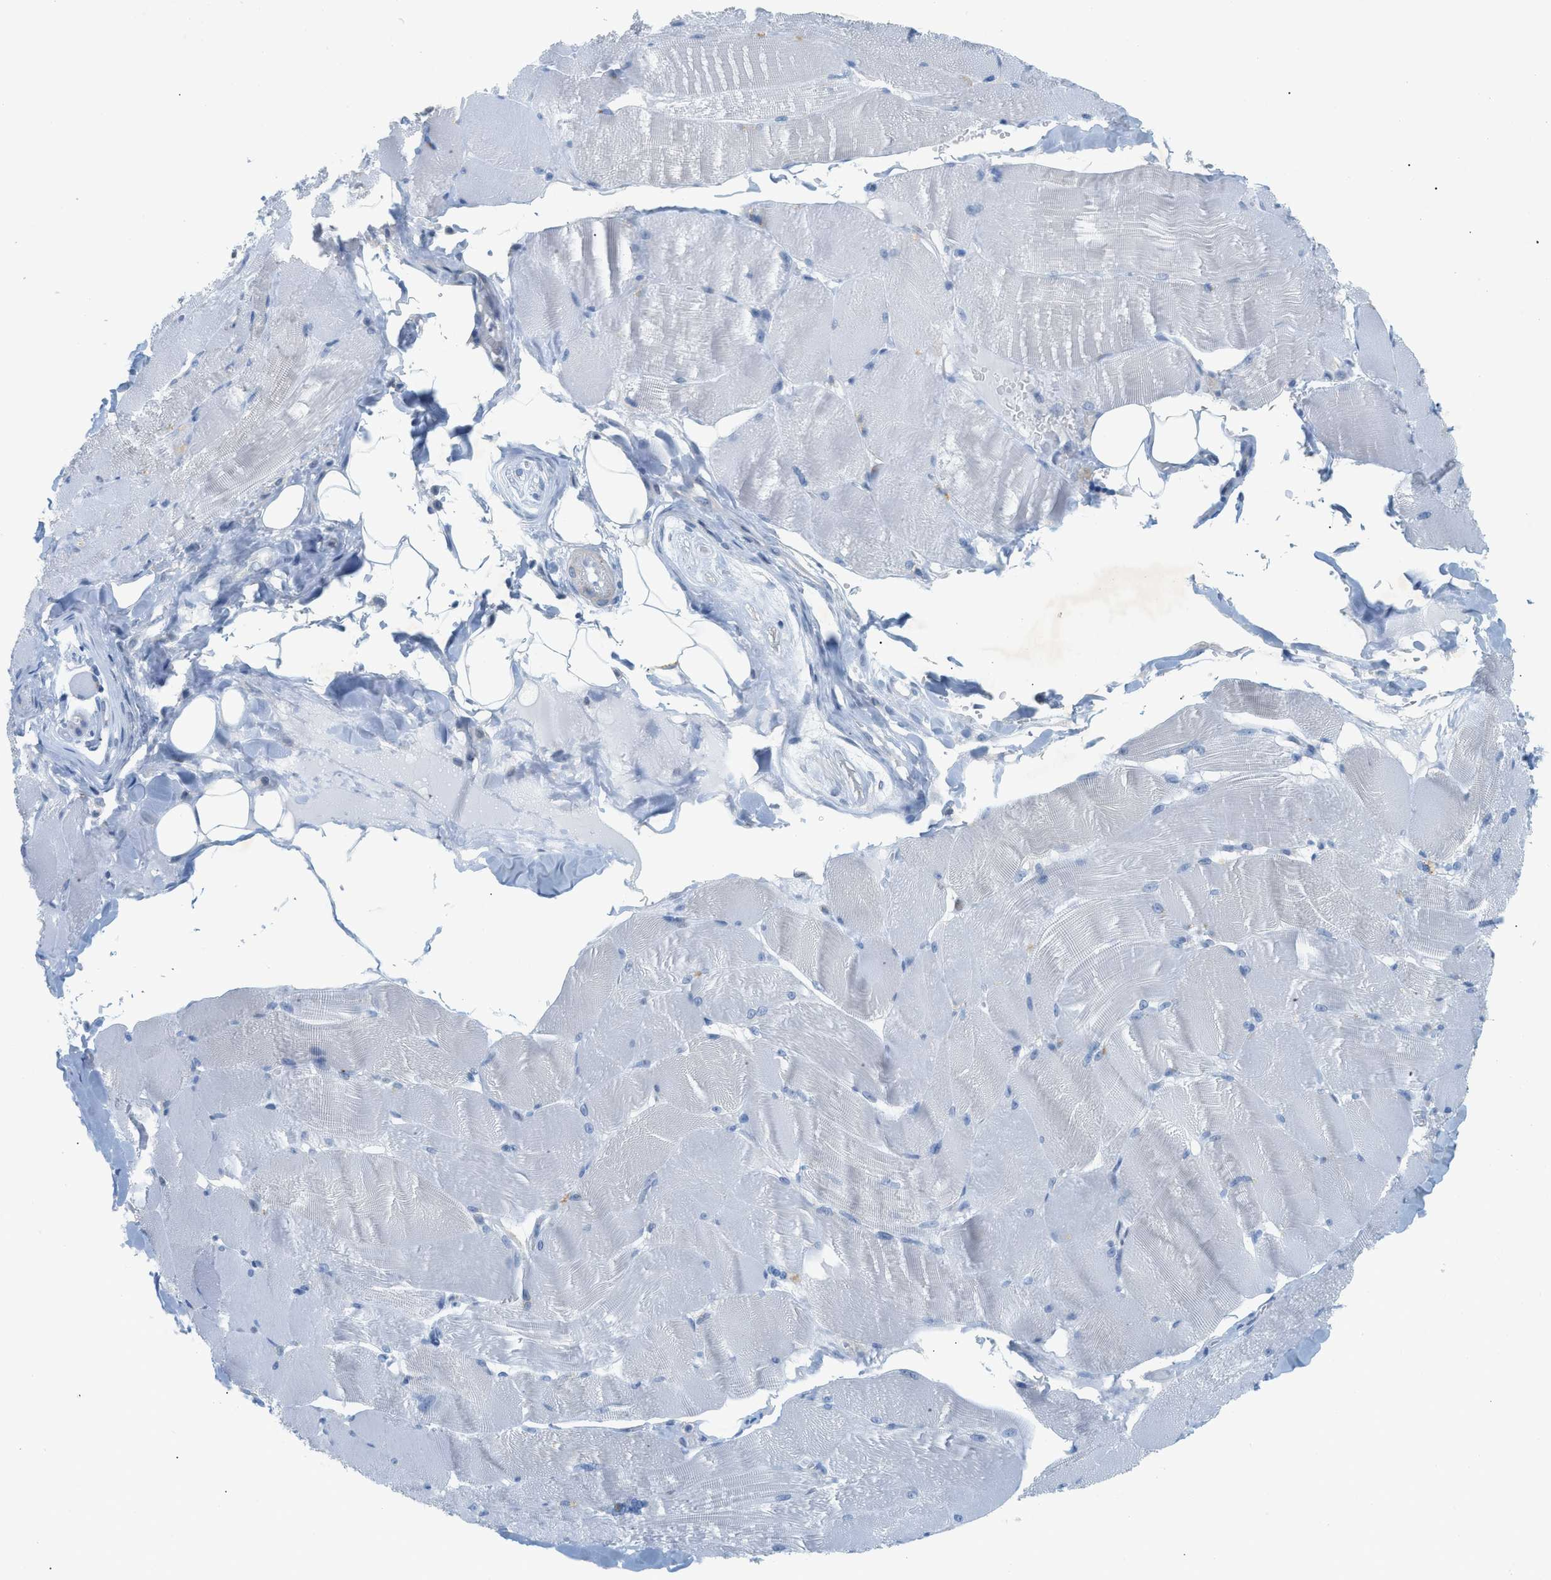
{"staining": {"intensity": "negative", "quantity": "none", "location": "none"}, "tissue": "skeletal muscle", "cell_type": "Myocytes", "image_type": "normal", "snomed": [{"axis": "morphology", "description": "Normal tissue, NOS"}, {"axis": "topography", "description": "Skin"}, {"axis": "topography", "description": "Skeletal muscle"}], "caption": "Human skeletal muscle stained for a protein using IHC demonstrates no staining in myocytes.", "gene": "HLTF", "patient": {"sex": "male", "age": 83}}